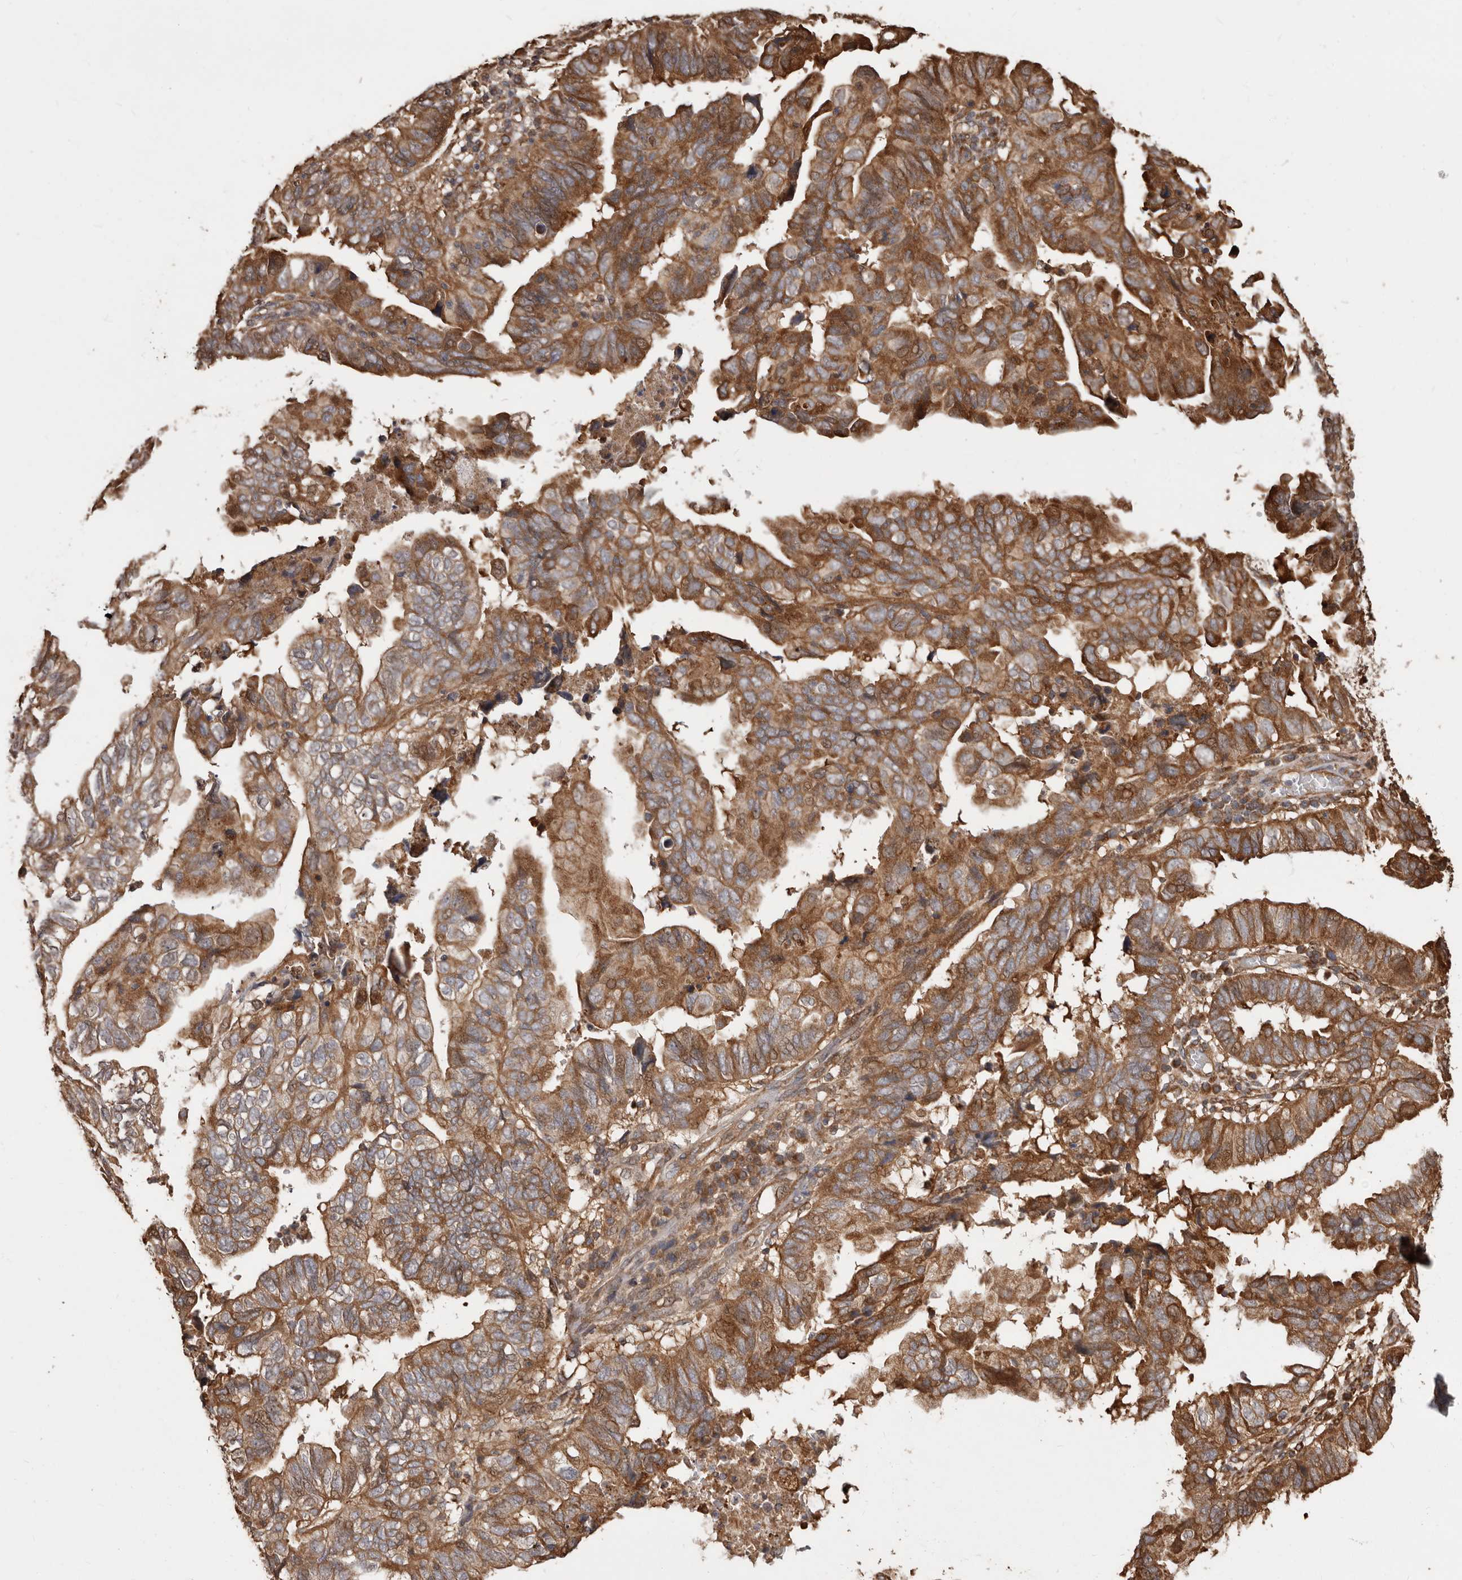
{"staining": {"intensity": "moderate", "quantity": ">75%", "location": "cytoplasmic/membranous"}, "tissue": "endometrial cancer", "cell_type": "Tumor cells", "image_type": "cancer", "snomed": [{"axis": "morphology", "description": "Adenocarcinoma, NOS"}, {"axis": "topography", "description": "Uterus"}], "caption": "Protein staining by immunohistochemistry (IHC) demonstrates moderate cytoplasmic/membranous positivity in about >75% of tumor cells in endometrial adenocarcinoma.", "gene": "MTO1", "patient": {"sex": "female", "age": 77}}